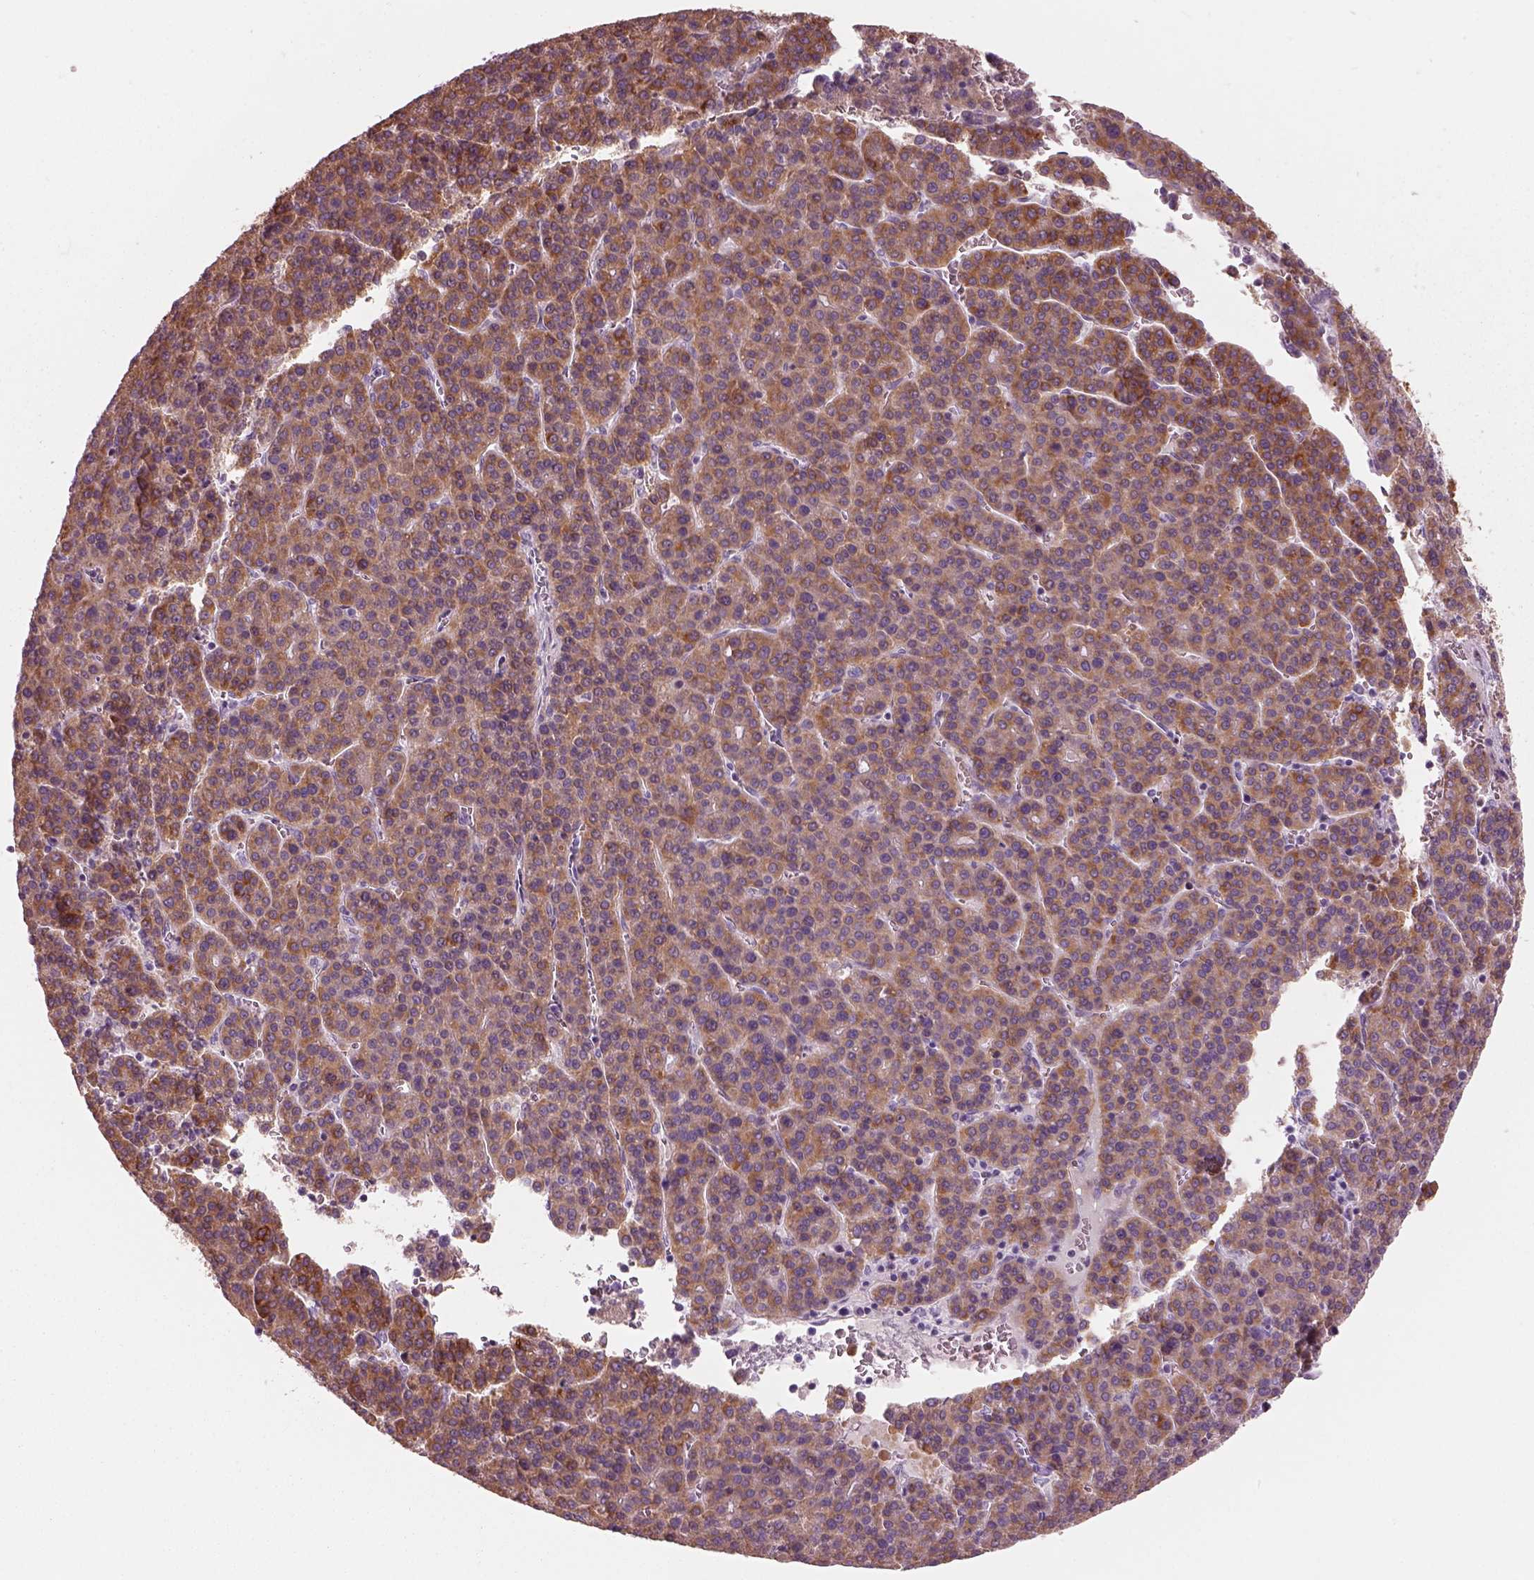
{"staining": {"intensity": "moderate", "quantity": ">75%", "location": "cytoplasmic/membranous"}, "tissue": "liver cancer", "cell_type": "Tumor cells", "image_type": "cancer", "snomed": [{"axis": "morphology", "description": "Carcinoma, Hepatocellular, NOS"}, {"axis": "topography", "description": "Liver"}], "caption": "This is a photomicrograph of immunohistochemistry (IHC) staining of liver hepatocellular carcinoma, which shows moderate expression in the cytoplasmic/membranous of tumor cells.", "gene": "SLC27A2", "patient": {"sex": "female", "age": 58}}